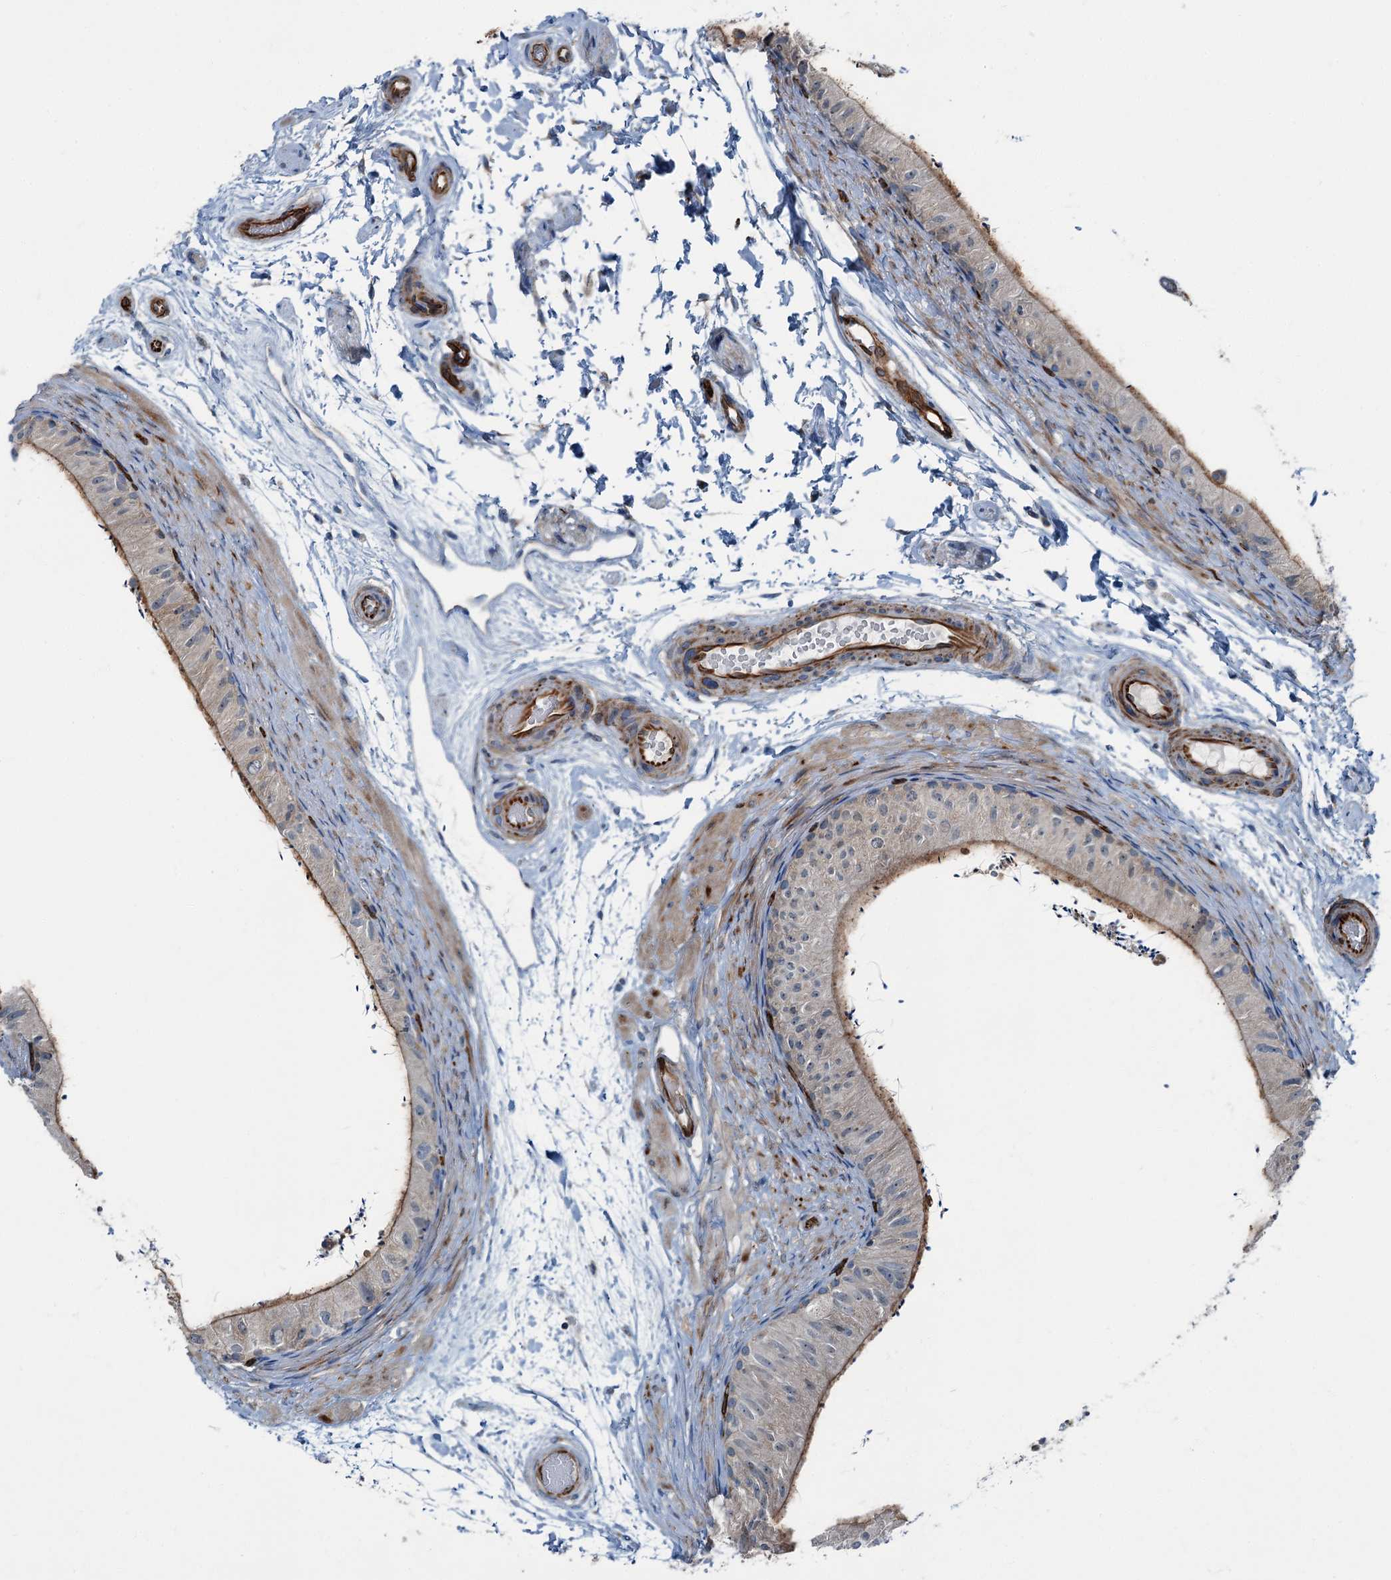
{"staining": {"intensity": "strong", "quantity": "25%-75%", "location": "cytoplasmic/membranous"}, "tissue": "epididymis", "cell_type": "Glandular cells", "image_type": "normal", "snomed": [{"axis": "morphology", "description": "Normal tissue, NOS"}, {"axis": "topography", "description": "Epididymis"}], "caption": "Glandular cells show strong cytoplasmic/membranous staining in approximately 25%-75% of cells in normal epididymis. The staining was performed using DAB to visualize the protein expression in brown, while the nuclei were stained in blue with hematoxylin (Magnification: 20x).", "gene": "AXL", "patient": {"sex": "male", "age": 50}}